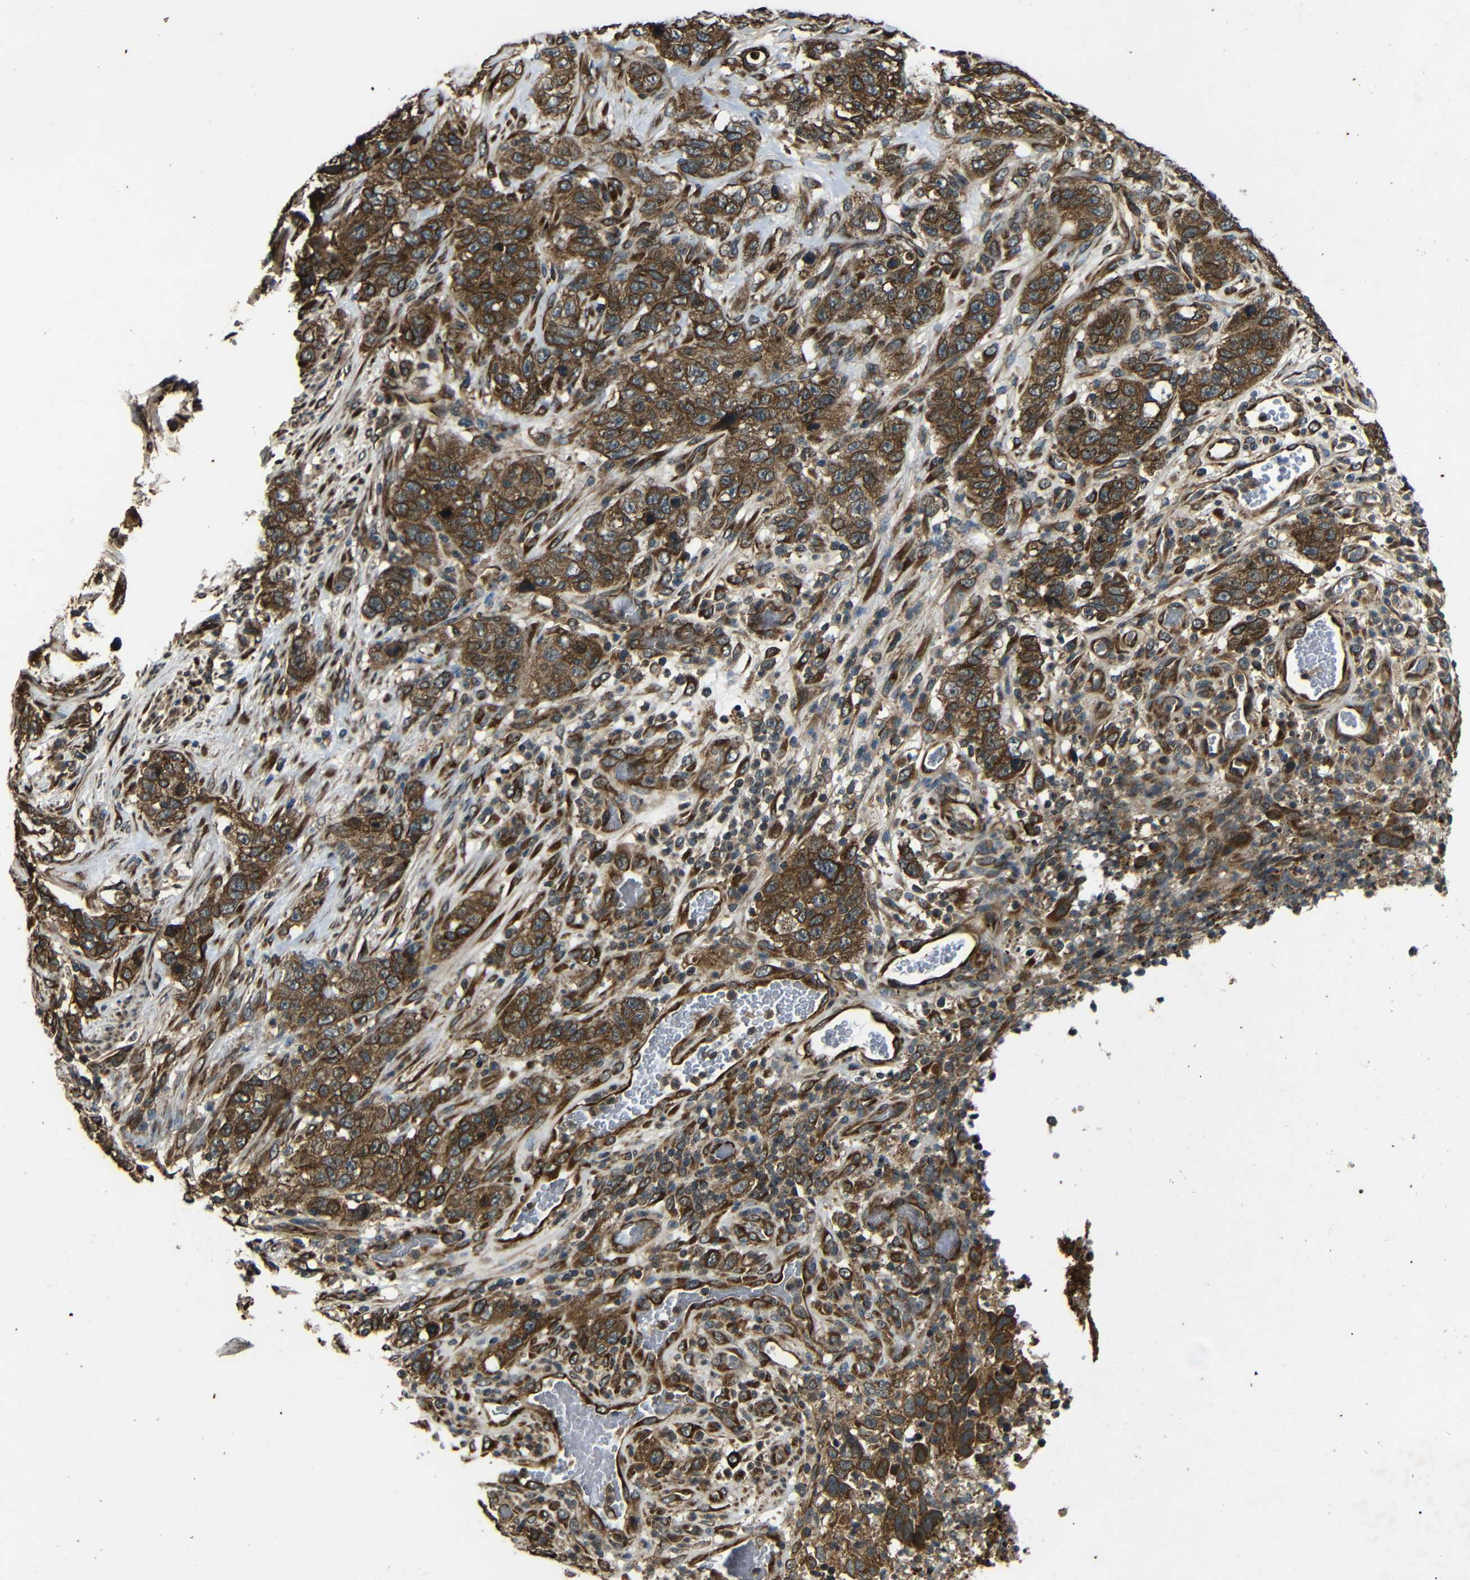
{"staining": {"intensity": "strong", "quantity": ">75%", "location": "cytoplasmic/membranous"}, "tissue": "stomach cancer", "cell_type": "Tumor cells", "image_type": "cancer", "snomed": [{"axis": "morphology", "description": "Adenocarcinoma, NOS"}, {"axis": "topography", "description": "Stomach"}], "caption": "Immunohistochemical staining of stomach cancer (adenocarcinoma) reveals high levels of strong cytoplasmic/membranous protein expression in about >75% of tumor cells.", "gene": "TRPC1", "patient": {"sex": "male", "age": 48}}